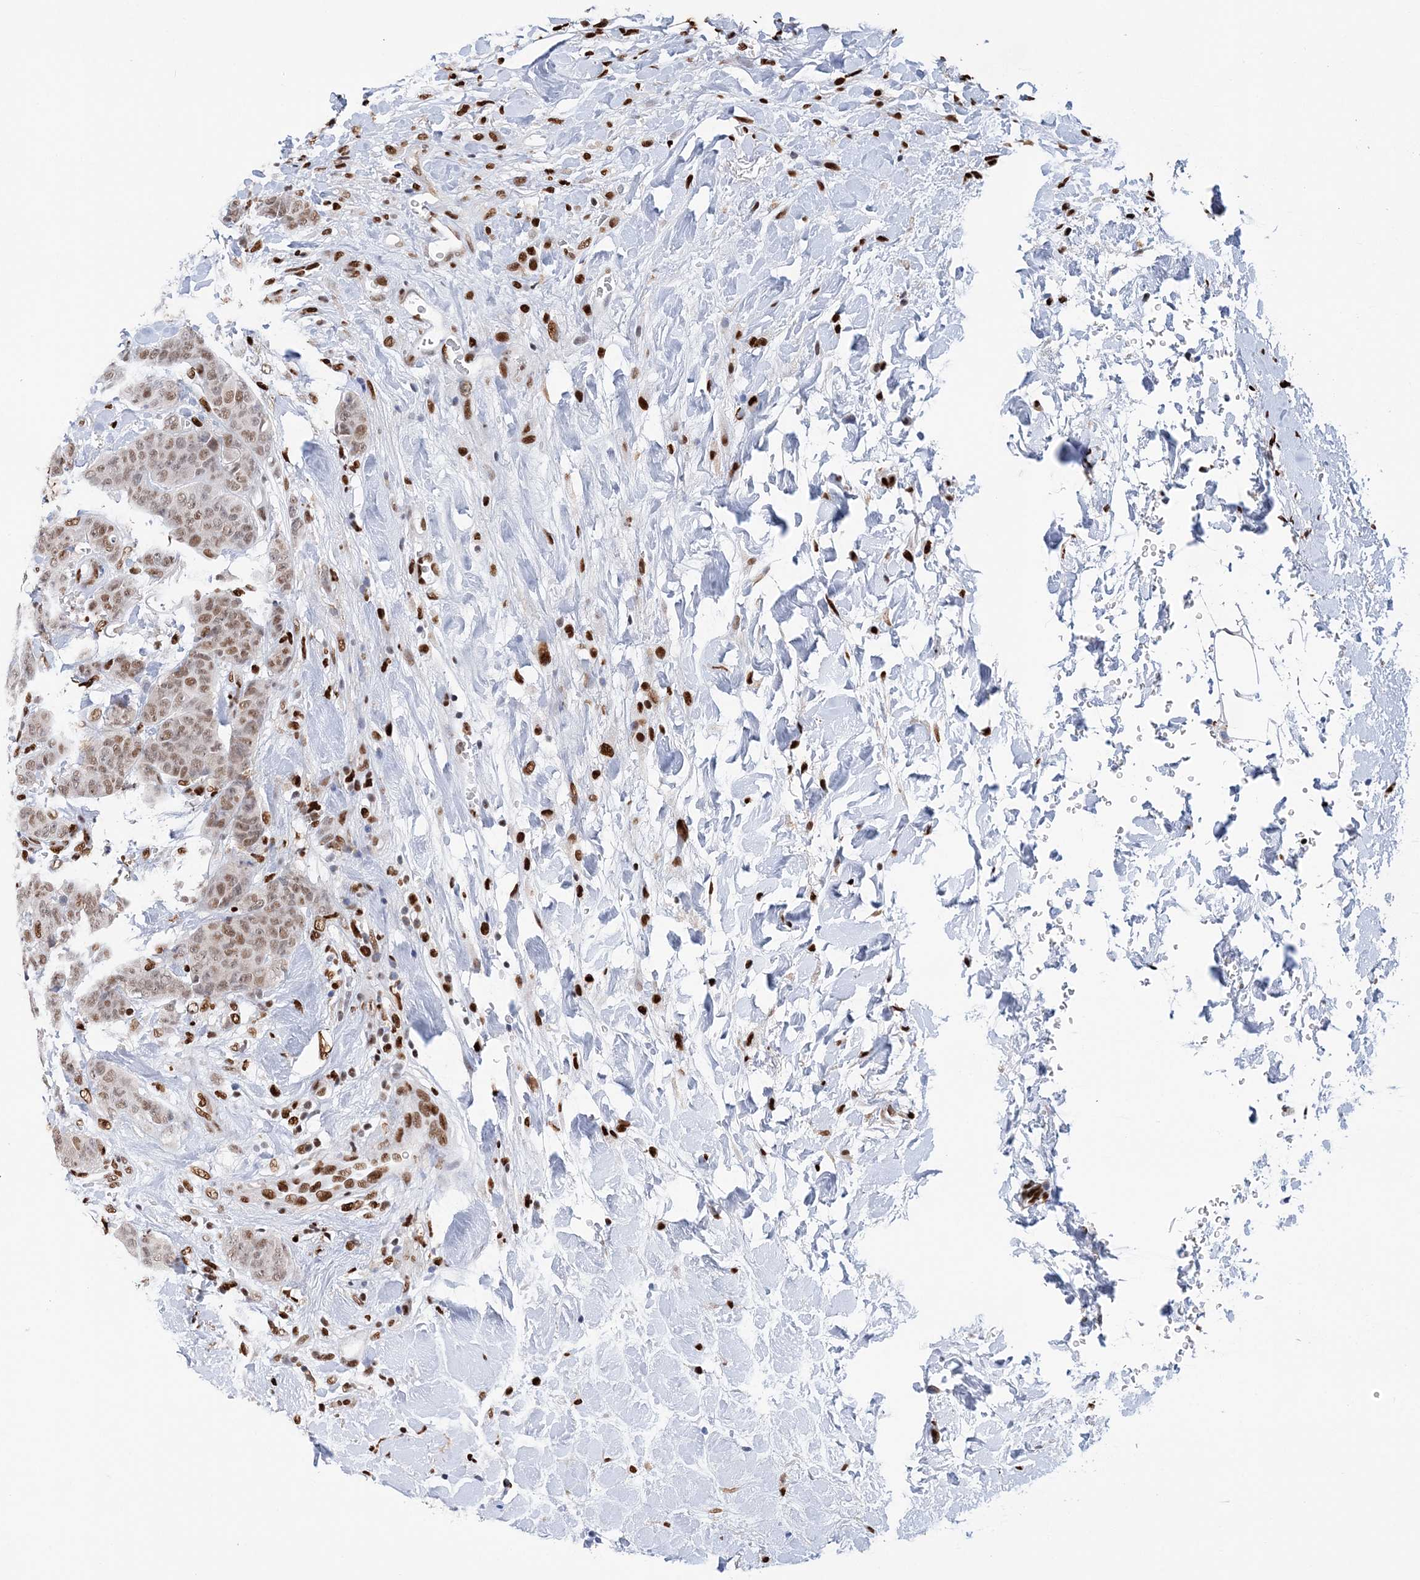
{"staining": {"intensity": "moderate", "quantity": "25%-75%", "location": "nuclear"}, "tissue": "breast cancer", "cell_type": "Tumor cells", "image_type": "cancer", "snomed": [{"axis": "morphology", "description": "Duct carcinoma"}, {"axis": "topography", "description": "Breast"}], "caption": "Intraductal carcinoma (breast) stained for a protein demonstrates moderate nuclear positivity in tumor cells. Nuclei are stained in blue.", "gene": "NIT2", "patient": {"sex": "female", "age": 40}}